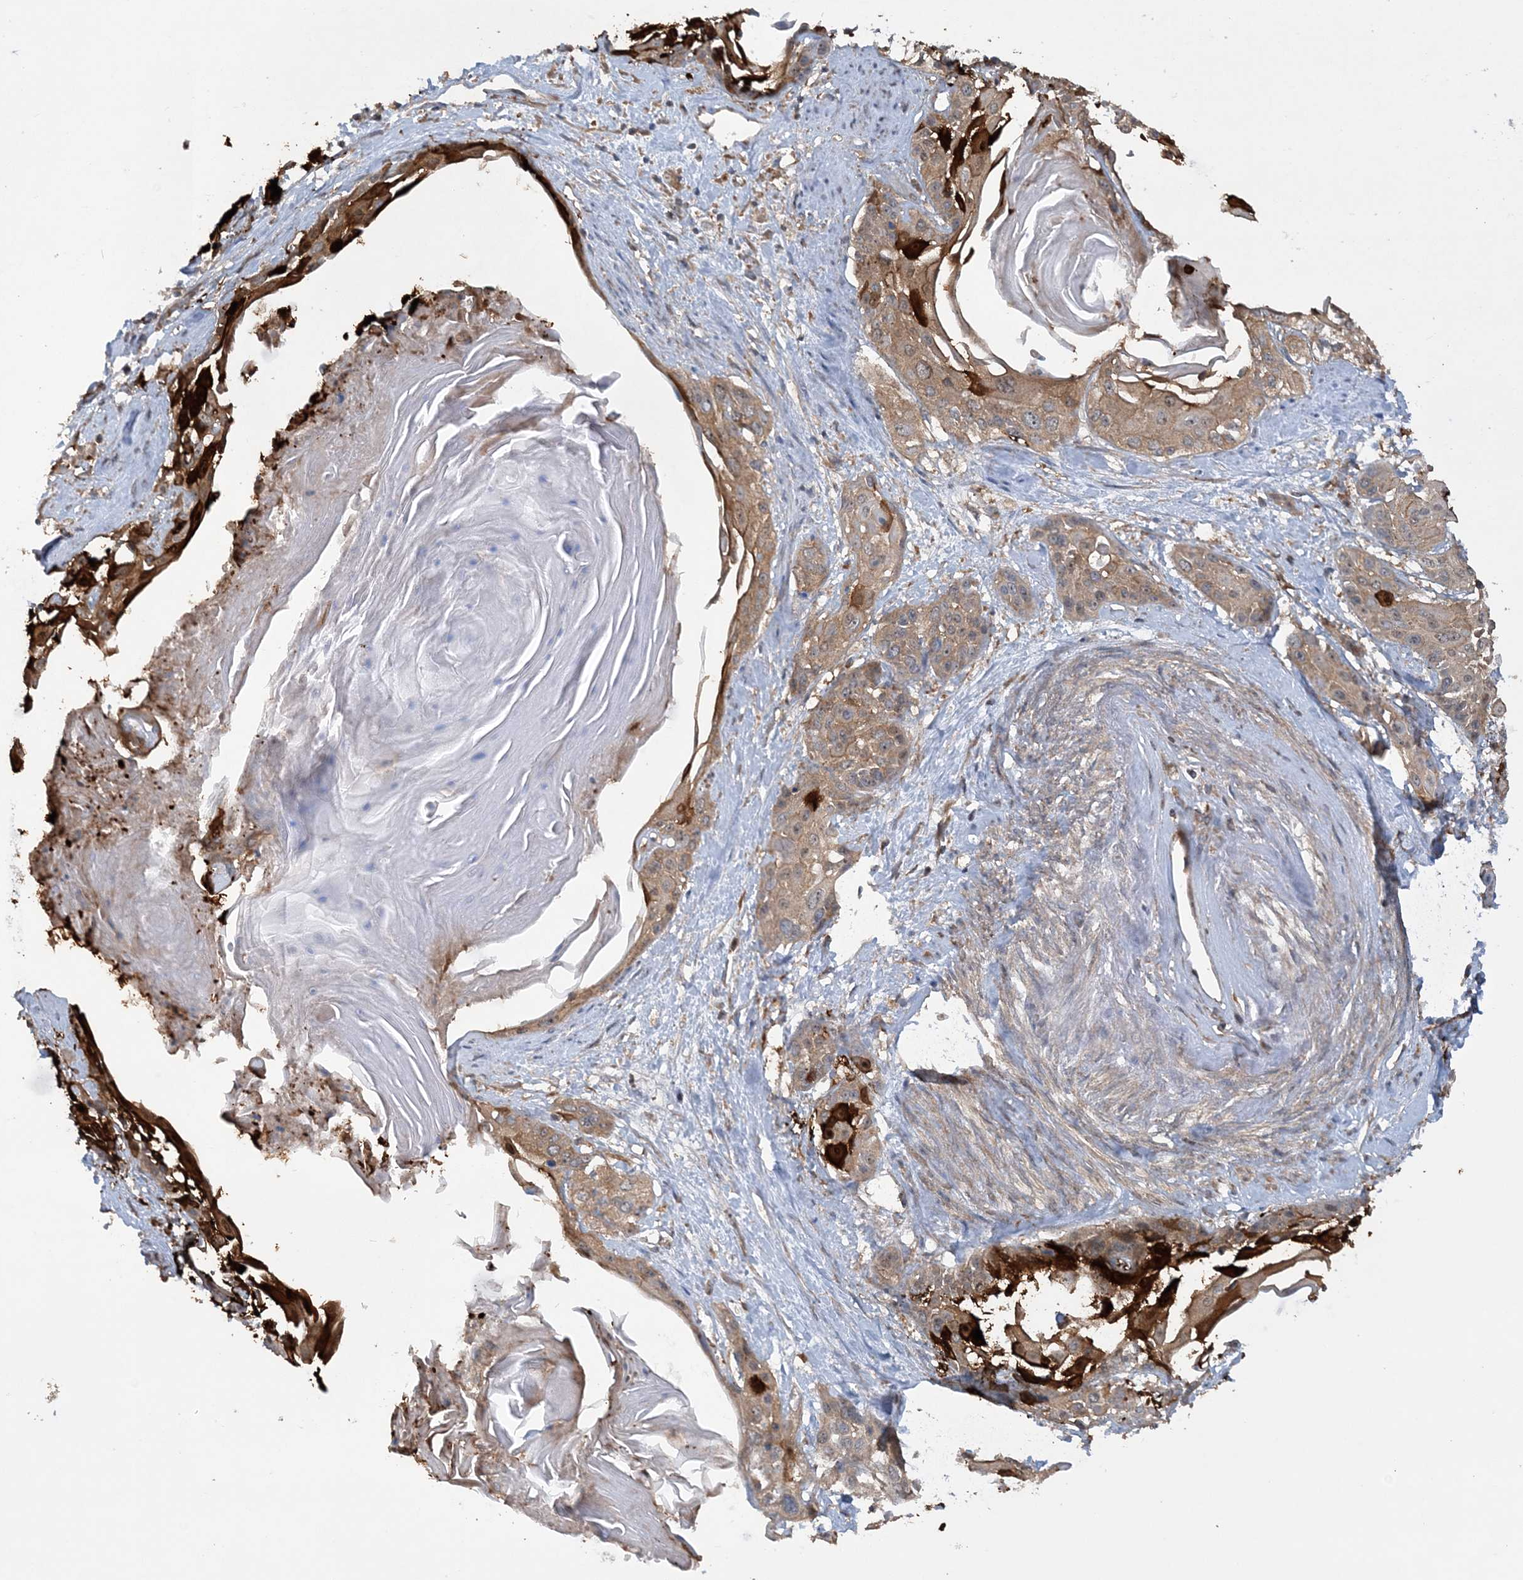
{"staining": {"intensity": "strong", "quantity": "25%-75%", "location": "cytoplasmic/membranous"}, "tissue": "cervical cancer", "cell_type": "Tumor cells", "image_type": "cancer", "snomed": [{"axis": "morphology", "description": "Squamous cell carcinoma, NOS"}, {"axis": "topography", "description": "Cervix"}], "caption": "Human cervical cancer stained with a brown dye shows strong cytoplasmic/membranous positive staining in approximately 25%-75% of tumor cells.", "gene": "ACAP2", "patient": {"sex": "female", "age": 57}}